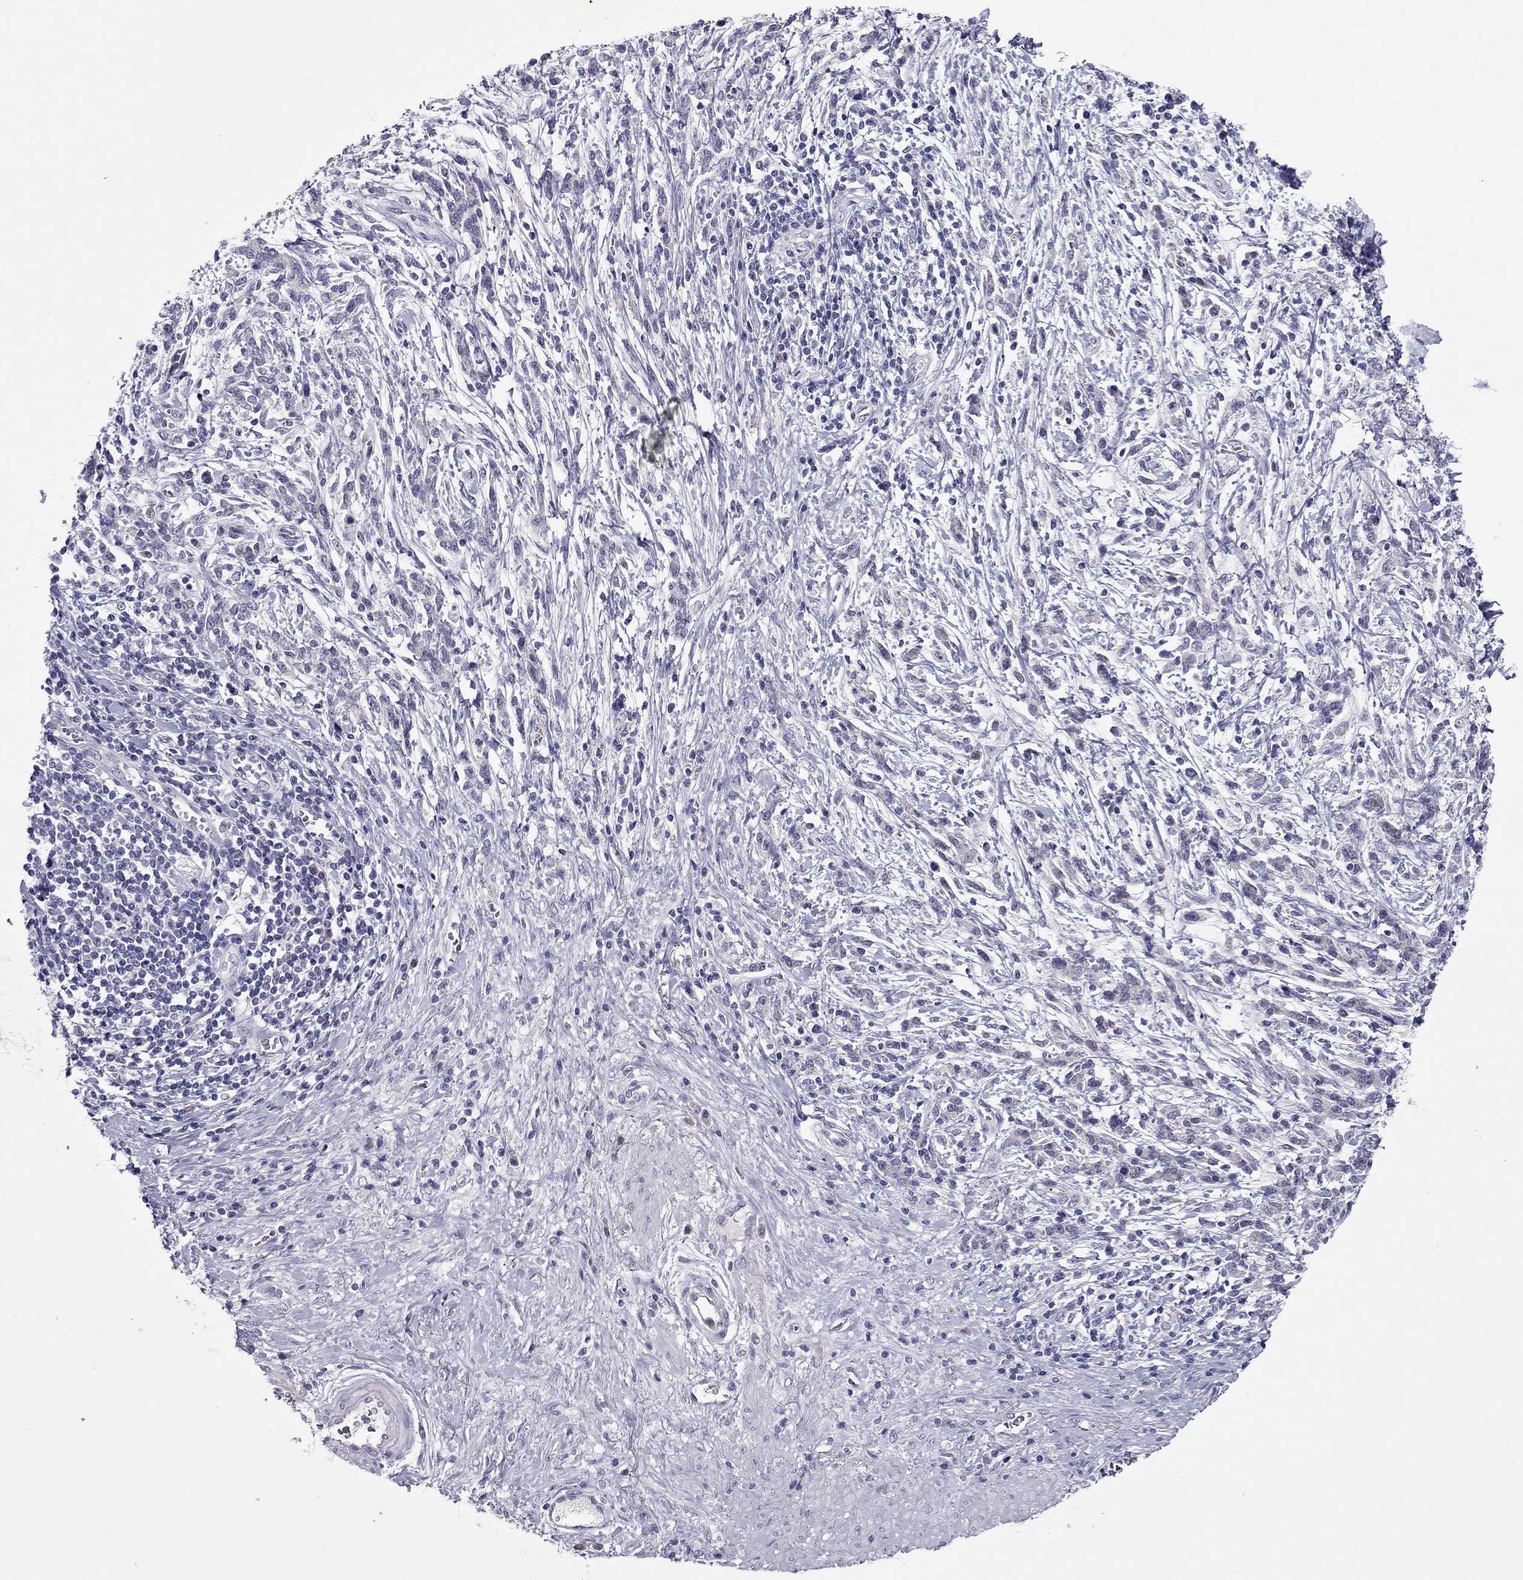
{"staining": {"intensity": "negative", "quantity": "none", "location": "none"}, "tissue": "stomach cancer", "cell_type": "Tumor cells", "image_type": "cancer", "snomed": [{"axis": "morphology", "description": "Adenocarcinoma, NOS"}, {"axis": "topography", "description": "Stomach"}], "caption": "The immunohistochemistry (IHC) photomicrograph has no significant staining in tumor cells of stomach cancer tissue. (Immunohistochemistry, brightfield microscopy, high magnification).", "gene": "MYBPH", "patient": {"sex": "female", "age": 57}}